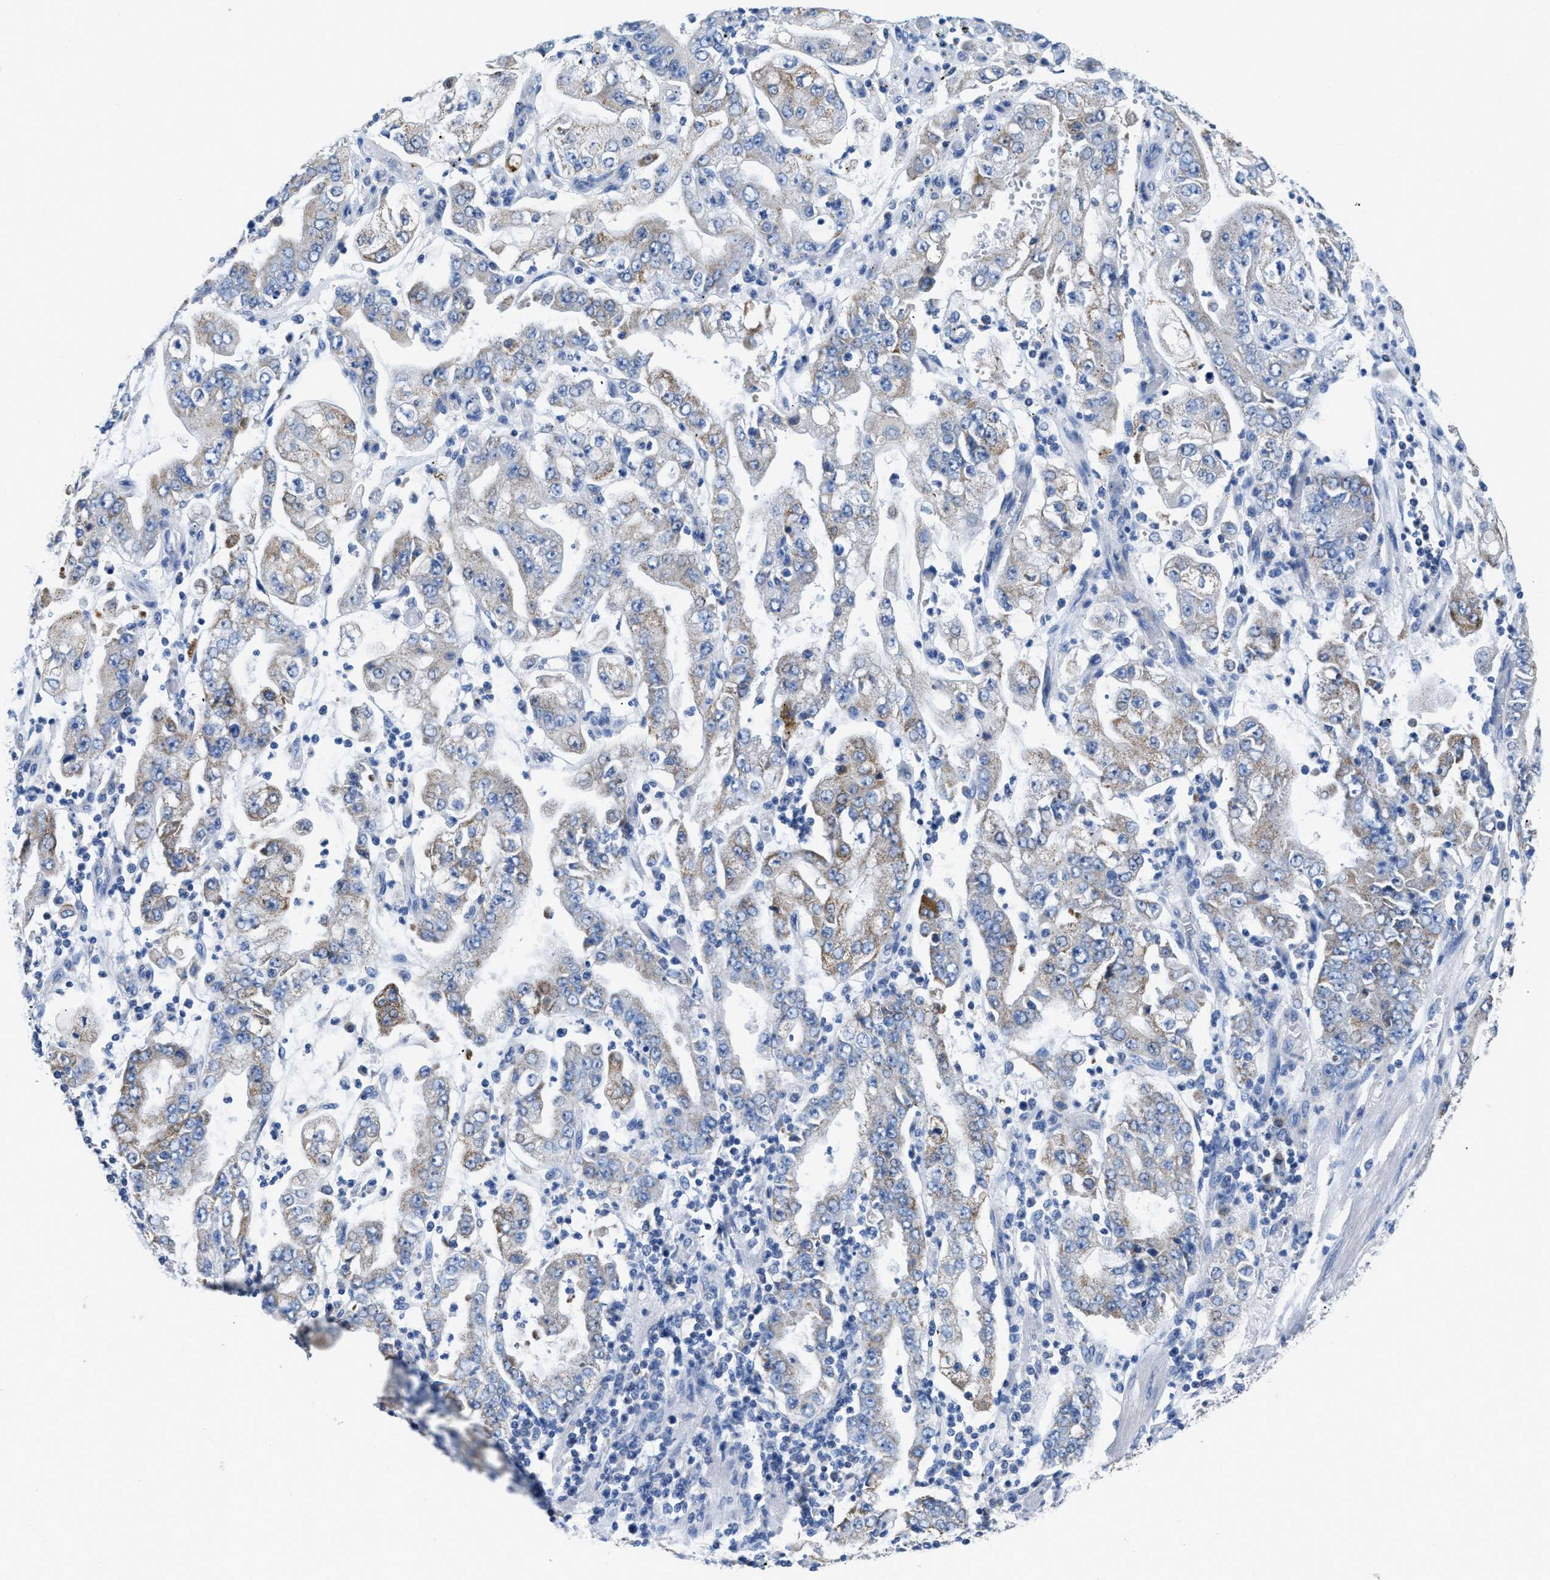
{"staining": {"intensity": "weak", "quantity": "25%-75%", "location": "cytoplasmic/membranous"}, "tissue": "stomach cancer", "cell_type": "Tumor cells", "image_type": "cancer", "snomed": [{"axis": "morphology", "description": "Adenocarcinoma, NOS"}, {"axis": "topography", "description": "Stomach"}], "caption": "High-power microscopy captured an immunohistochemistry (IHC) histopathology image of stomach cancer (adenocarcinoma), revealing weak cytoplasmic/membranous staining in approximately 25%-75% of tumor cells.", "gene": "ETFA", "patient": {"sex": "male", "age": 76}}